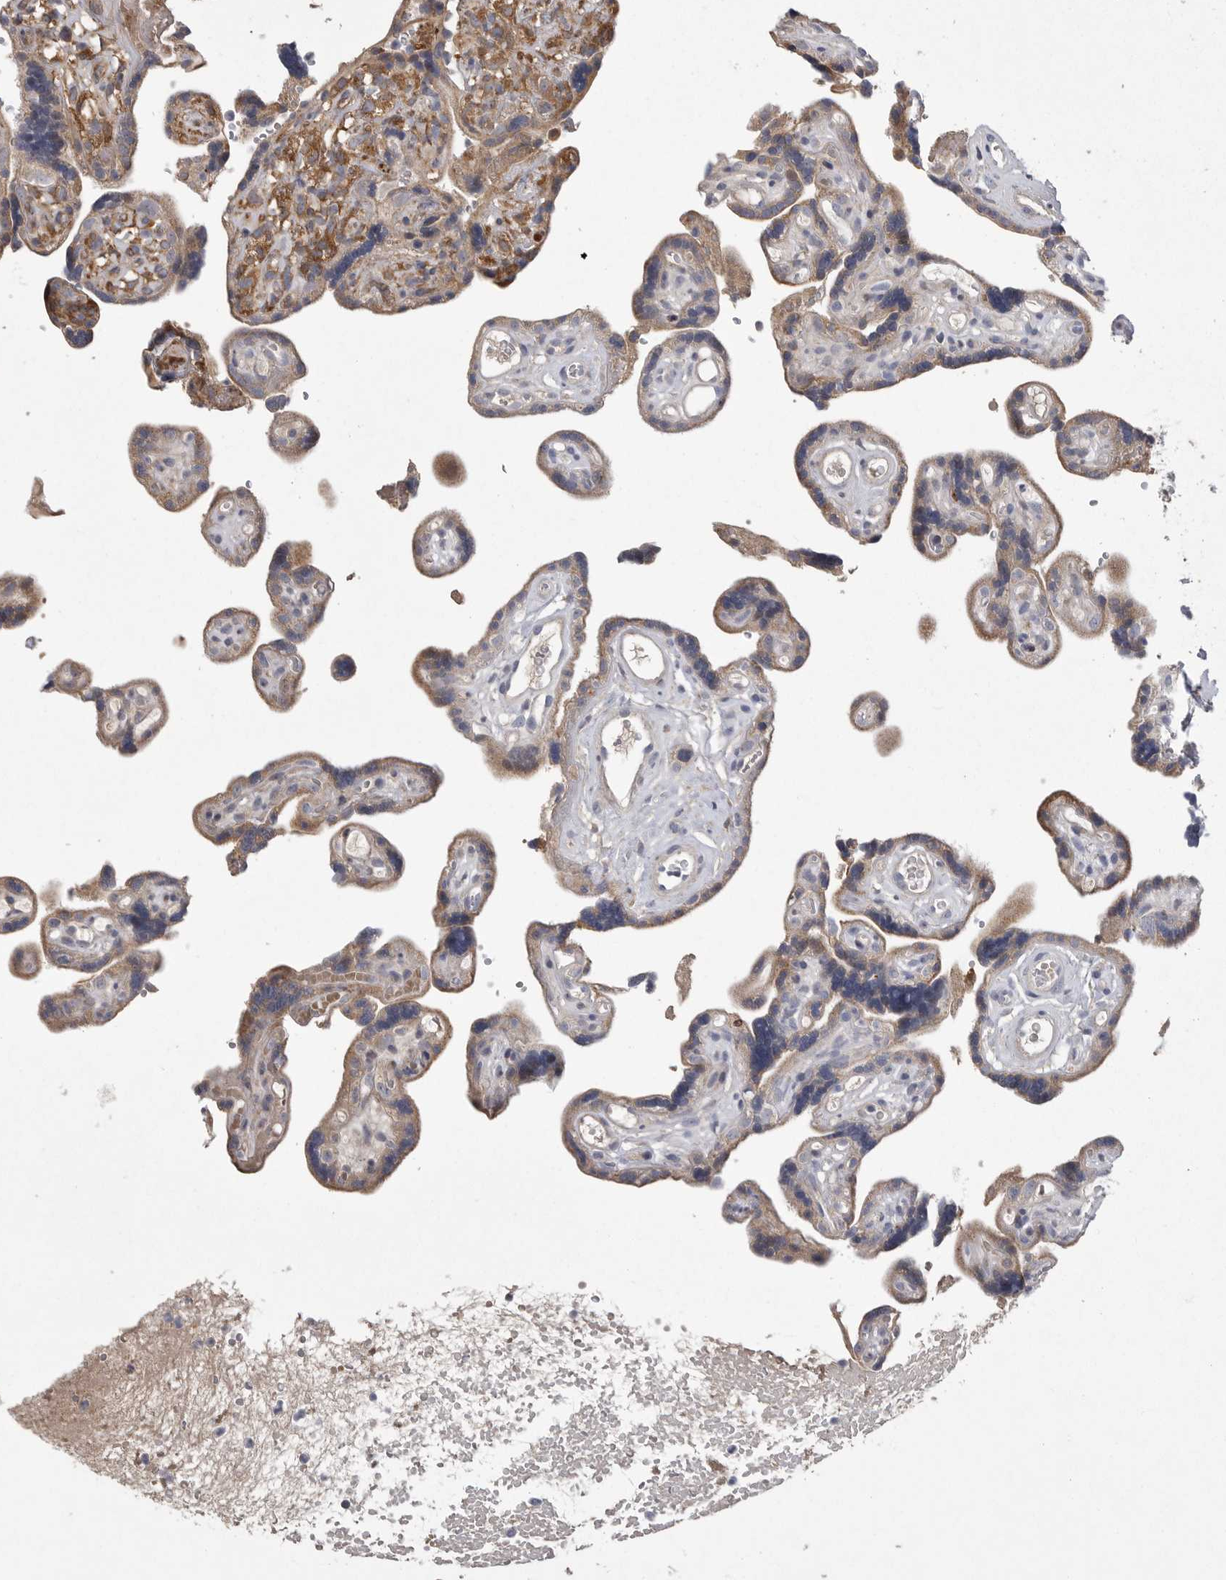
{"staining": {"intensity": "moderate", "quantity": "<25%", "location": "cytoplasmic/membranous"}, "tissue": "placenta", "cell_type": "Decidual cells", "image_type": "normal", "snomed": [{"axis": "morphology", "description": "Normal tissue, NOS"}, {"axis": "topography", "description": "Placenta"}], "caption": "Immunohistochemistry of unremarkable placenta shows low levels of moderate cytoplasmic/membranous expression in approximately <25% of decidual cells.", "gene": "CRP", "patient": {"sex": "female", "age": 30}}